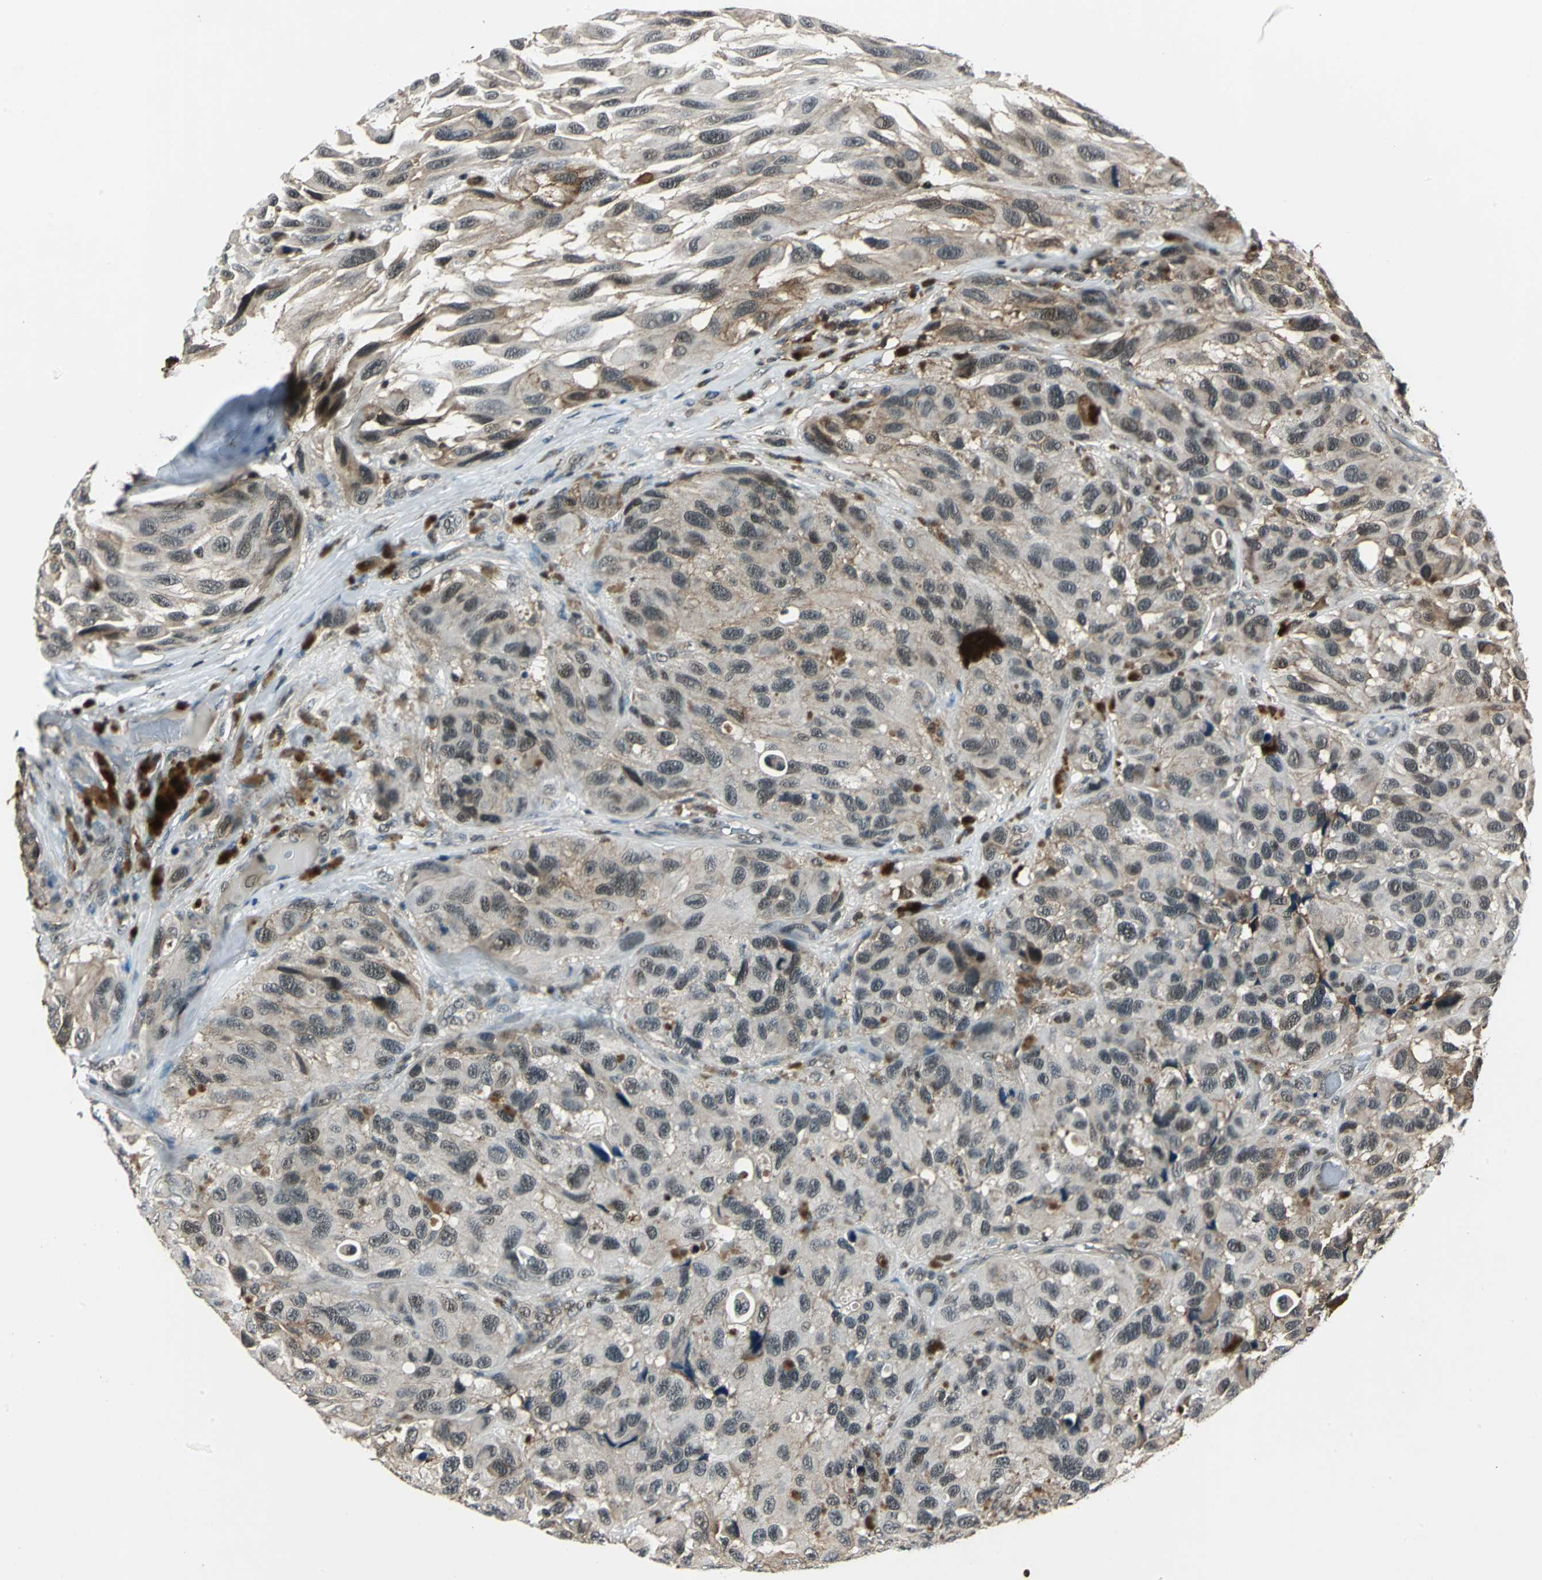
{"staining": {"intensity": "weak", "quantity": "25%-75%", "location": "cytoplasmic/membranous,nuclear"}, "tissue": "melanoma", "cell_type": "Tumor cells", "image_type": "cancer", "snomed": [{"axis": "morphology", "description": "Malignant melanoma, NOS"}, {"axis": "topography", "description": "Skin"}], "caption": "Weak cytoplasmic/membranous and nuclear positivity for a protein is seen in approximately 25%-75% of tumor cells of malignant melanoma using IHC.", "gene": "NR2C2", "patient": {"sex": "female", "age": 73}}